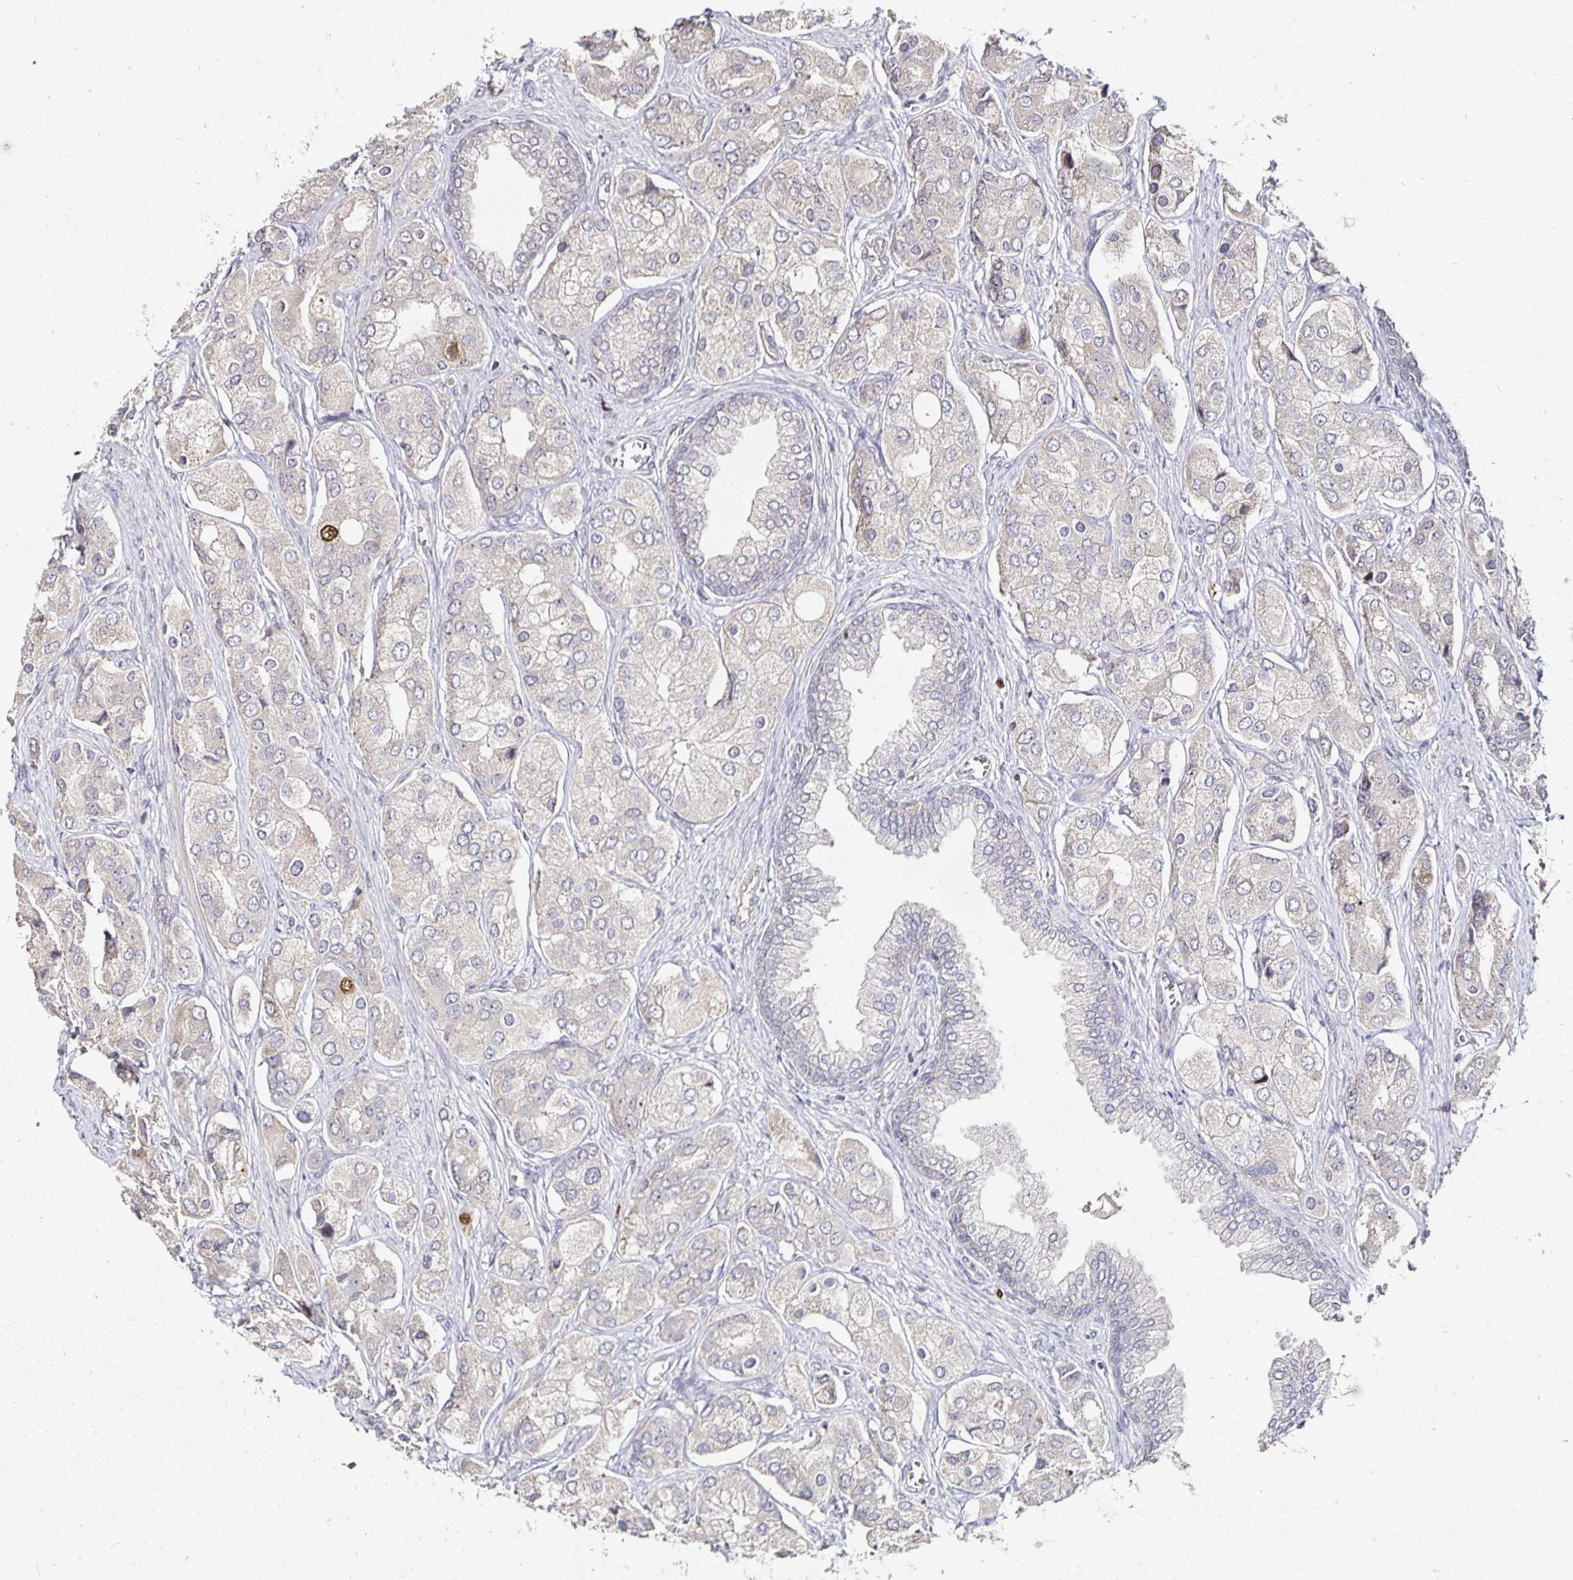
{"staining": {"intensity": "weak", "quantity": "<25%", "location": "cytoplasmic/membranous"}, "tissue": "prostate cancer", "cell_type": "Tumor cells", "image_type": "cancer", "snomed": [{"axis": "morphology", "description": "Adenocarcinoma, Low grade"}, {"axis": "topography", "description": "Prostate"}], "caption": "Protein analysis of prostate cancer (low-grade adenocarcinoma) reveals no significant expression in tumor cells.", "gene": "ANLN", "patient": {"sex": "male", "age": 69}}